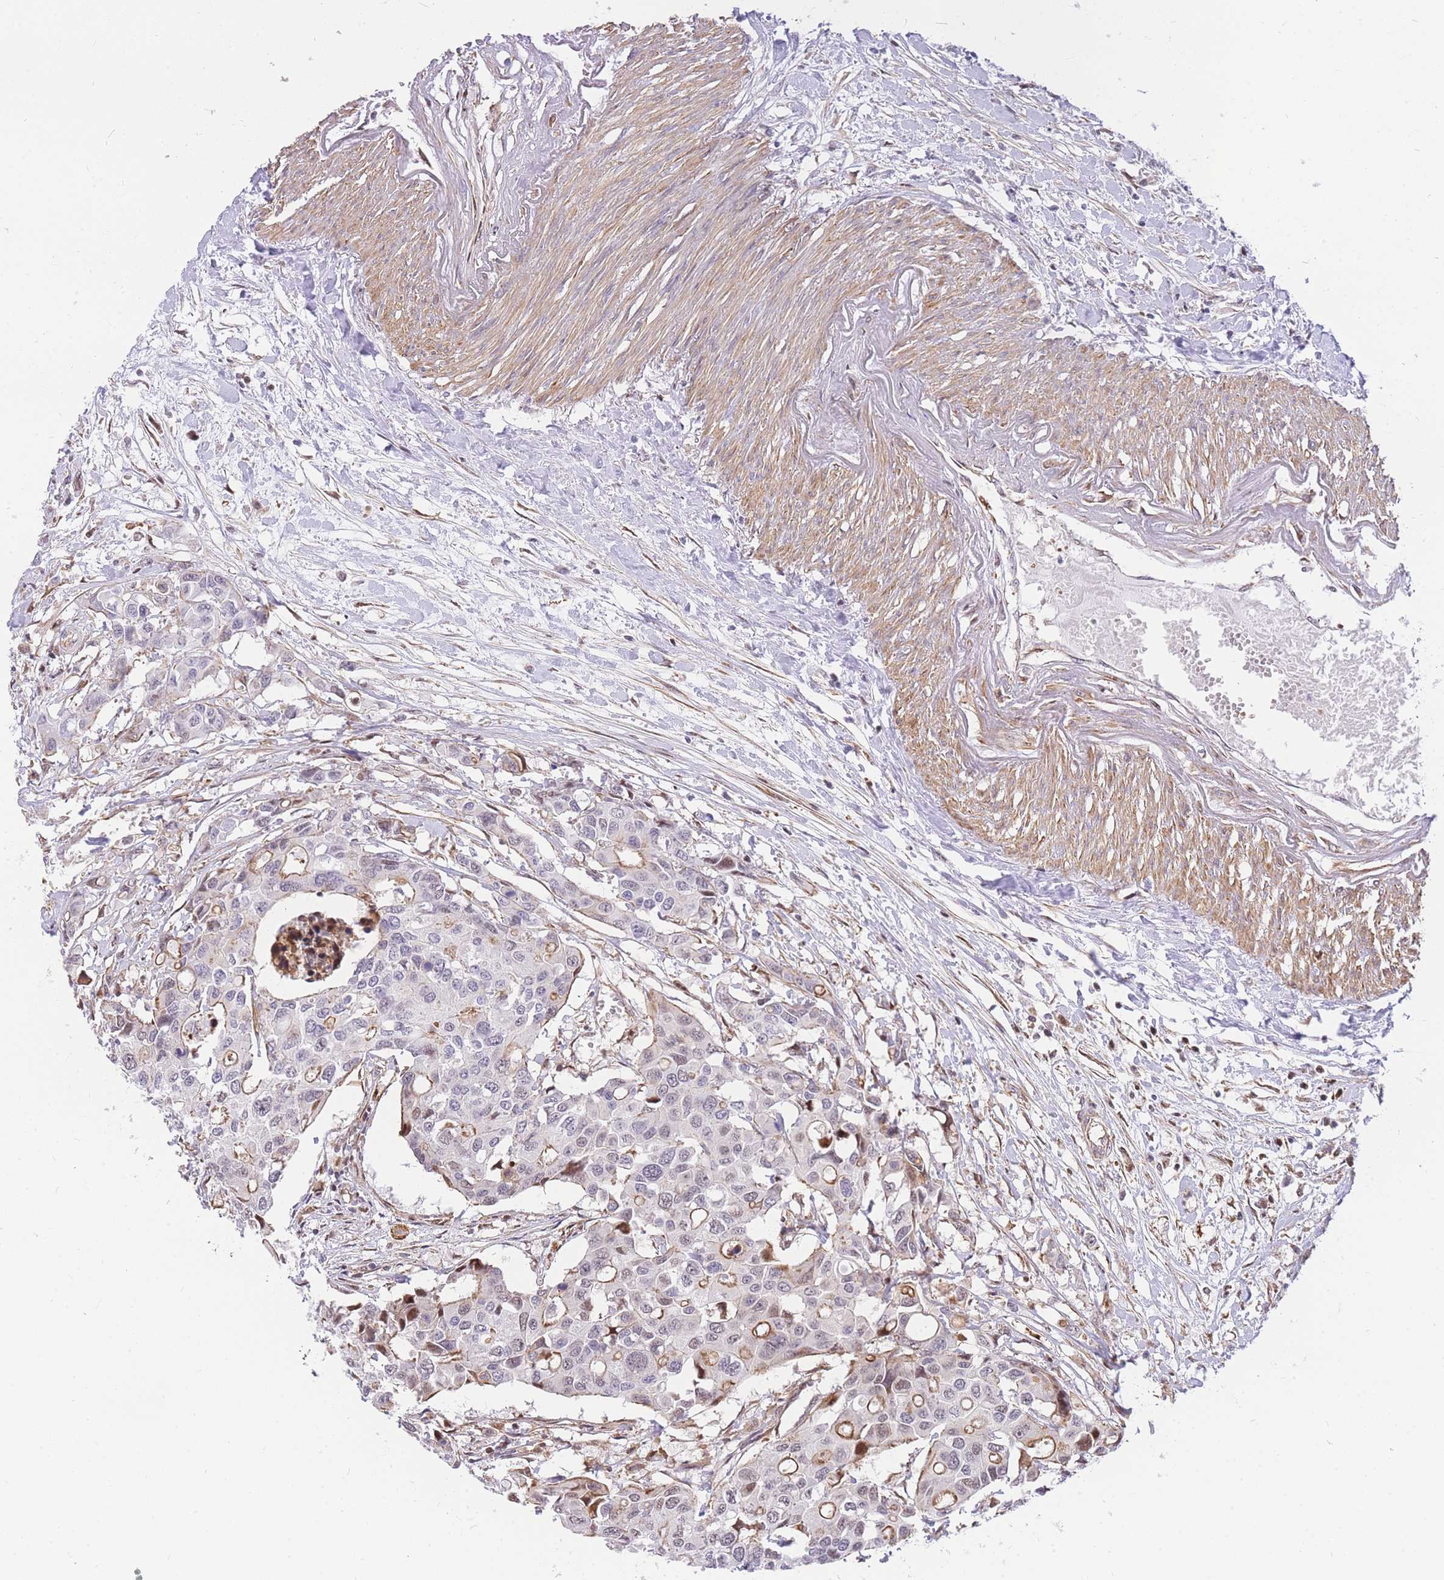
{"staining": {"intensity": "moderate", "quantity": "<25%", "location": "cytoplasmic/membranous"}, "tissue": "colorectal cancer", "cell_type": "Tumor cells", "image_type": "cancer", "snomed": [{"axis": "morphology", "description": "Adenocarcinoma, NOS"}, {"axis": "topography", "description": "Colon"}], "caption": "Colorectal cancer tissue exhibits moderate cytoplasmic/membranous positivity in approximately <25% of tumor cells (DAB (3,3'-diaminobenzidine) IHC with brightfield microscopy, high magnification).", "gene": "S100PBP", "patient": {"sex": "male", "age": 77}}